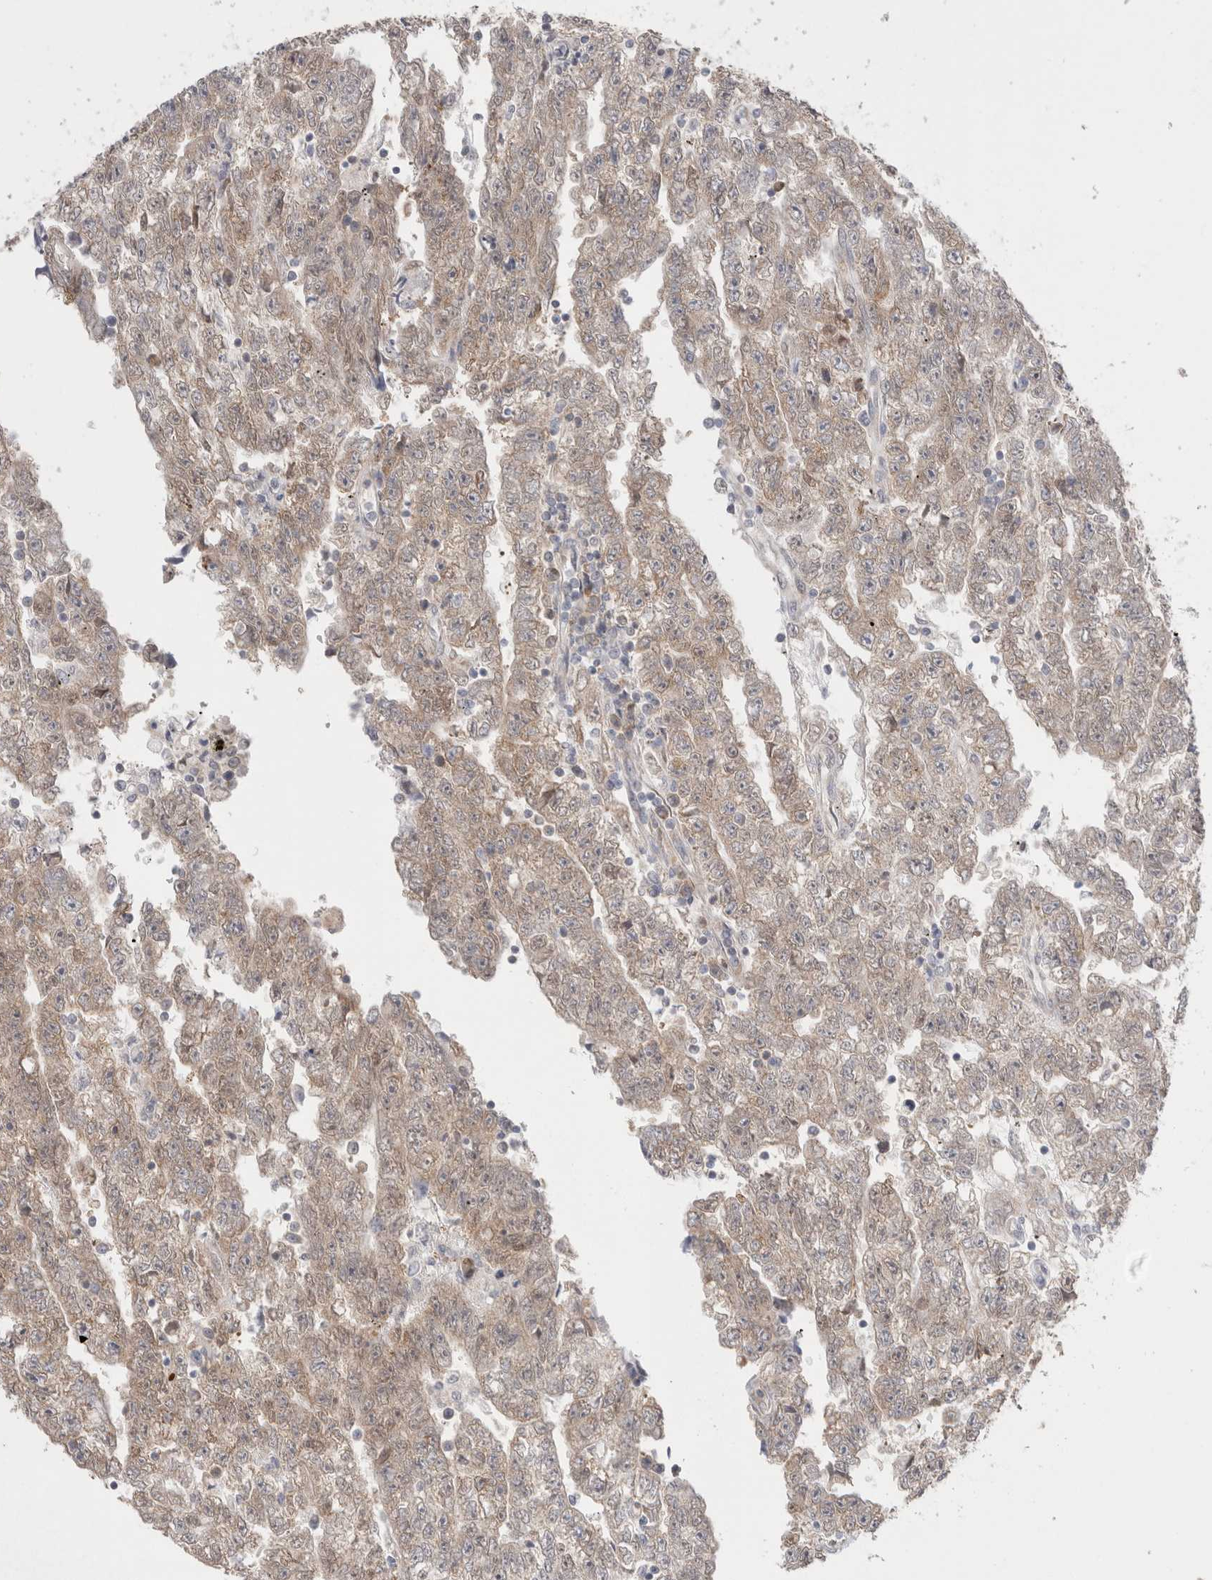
{"staining": {"intensity": "weak", "quantity": ">75%", "location": "cytoplasmic/membranous"}, "tissue": "testis cancer", "cell_type": "Tumor cells", "image_type": "cancer", "snomed": [{"axis": "morphology", "description": "Carcinoma, Embryonal, NOS"}, {"axis": "topography", "description": "Testis"}], "caption": "The immunohistochemical stain shows weak cytoplasmic/membranous staining in tumor cells of testis embryonal carcinoma tissue. (DAB (3,3'-diaminobenzidine) = brown stain, brightfield microscopy at high magnification).", "gene": "NDOR1", "patient": {"sex": "male", "age": 25}}